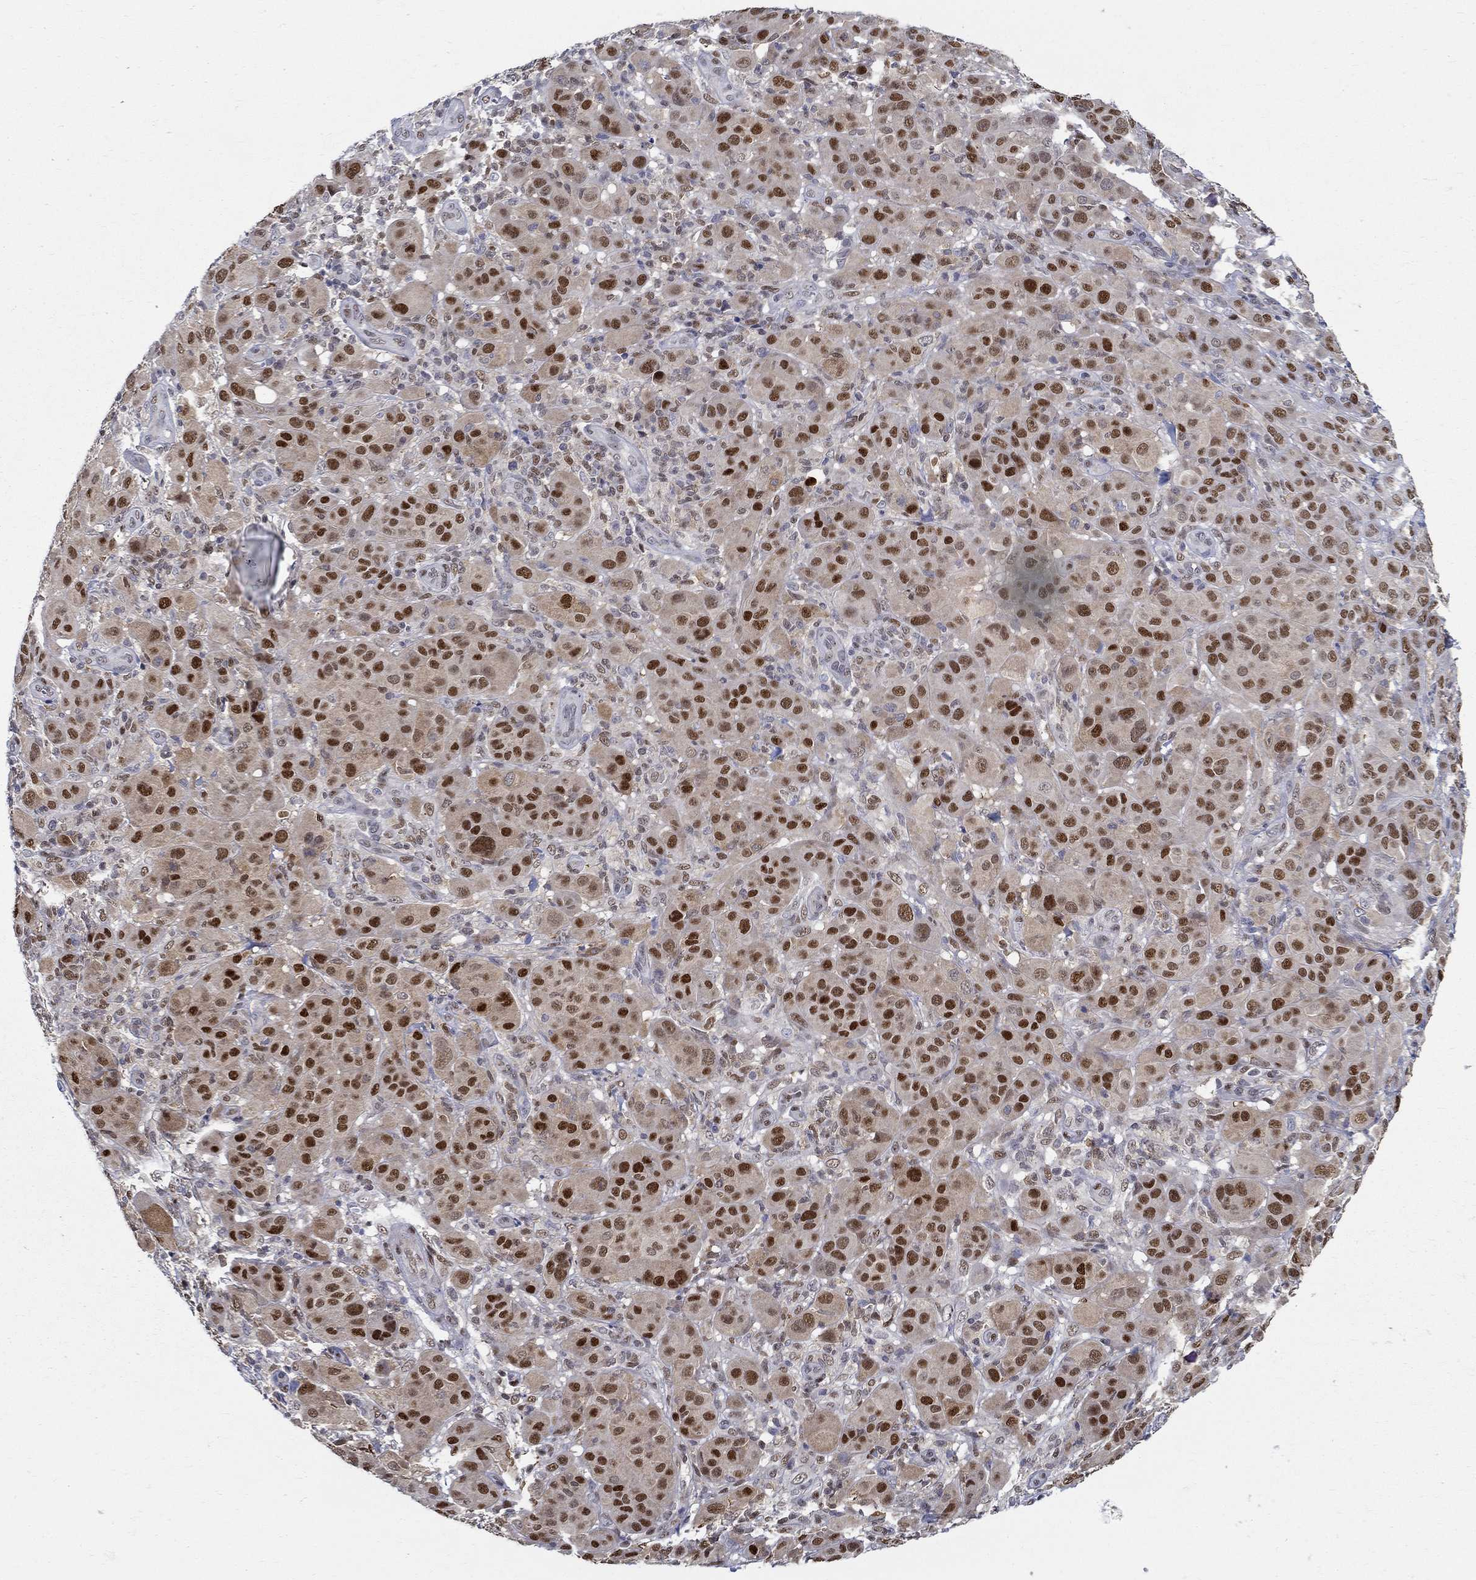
{"staining": {"intensity": "strong", "quantity": "25%-75%", "location": "nuclear"}, "tissue": "melanoma", "cell_type": "Tumor cells", "image_type": "cancer", "snomed": [{"axis": "morphology", "description": "Malignant melanoma, NOS"}, {"axis": "topography", "description": "Skin"}], "caption": "Immunohistochemical staining of human malignant melanoma reveals high levels of strong nuclear staining in about 25%-75% of tumor cells. The protein of interest is stained brown, and the nuclei are stained in blue (DAB (3,3'-diaminobenzidine) IHC with brightfield microscopy, high magnification).", "gene": "ZNF594", "patient": {"sex": "female", "age": 87}}